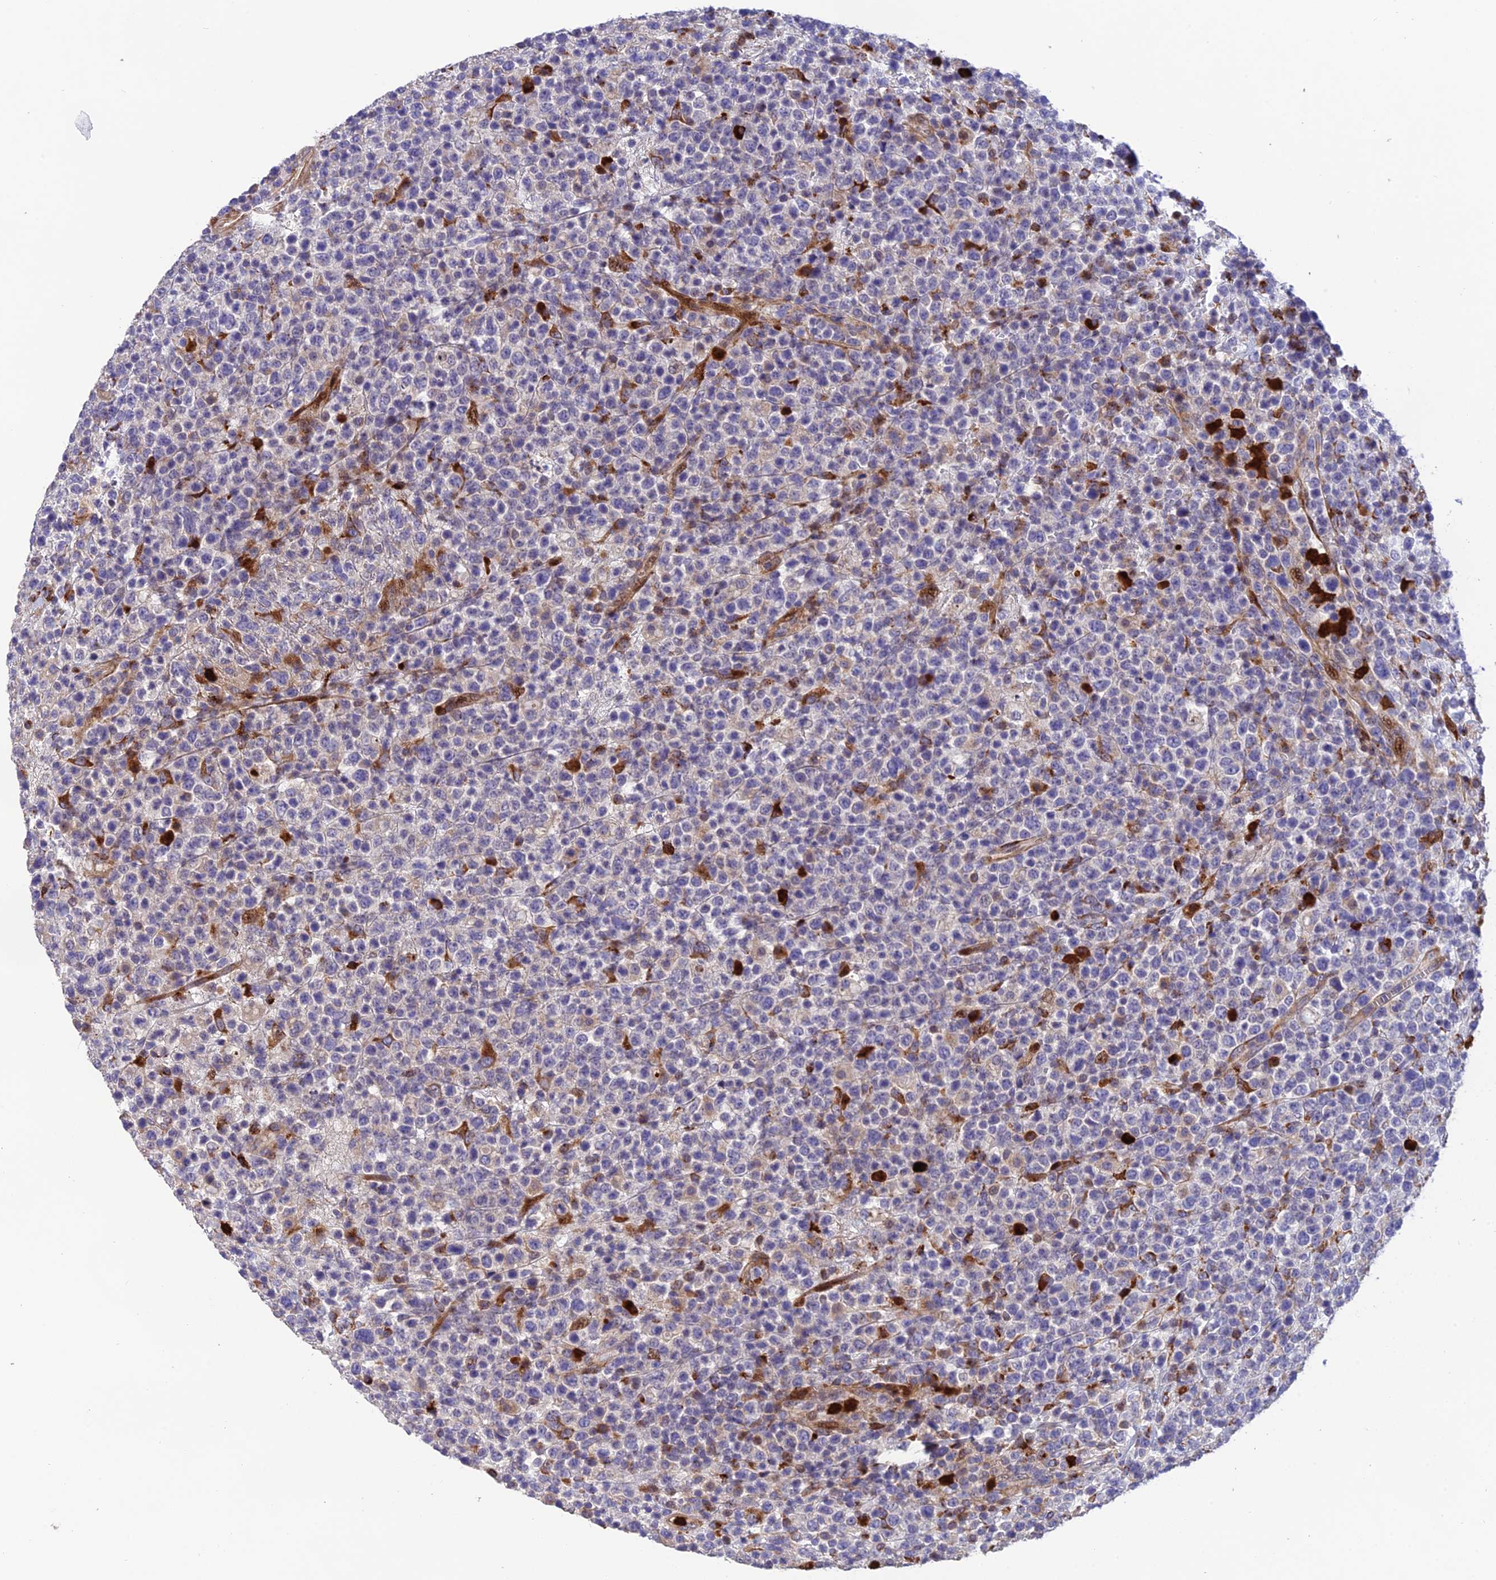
{"staining": {"intensity": "negative", "quantity": "none", "location": "none"}, "tissue": "lymphoma", "cell_type": "Tumor cells", "image_type": "cancer", "snomed": [{"axis": "morphology", "description": "Malignant lymphoma, non-Hodgkin's type, High grade"}, {"axis": "topography", "description": "Colon"}], "caption": "Tumor cells show no significant expression in lymphoma. (Brightfield microscopy of DAB (3,3'-diaminobenzidine) IHC at high magnification).", "gene": "CPSF4L", "patient": {"sex": "female", "age": 53}}